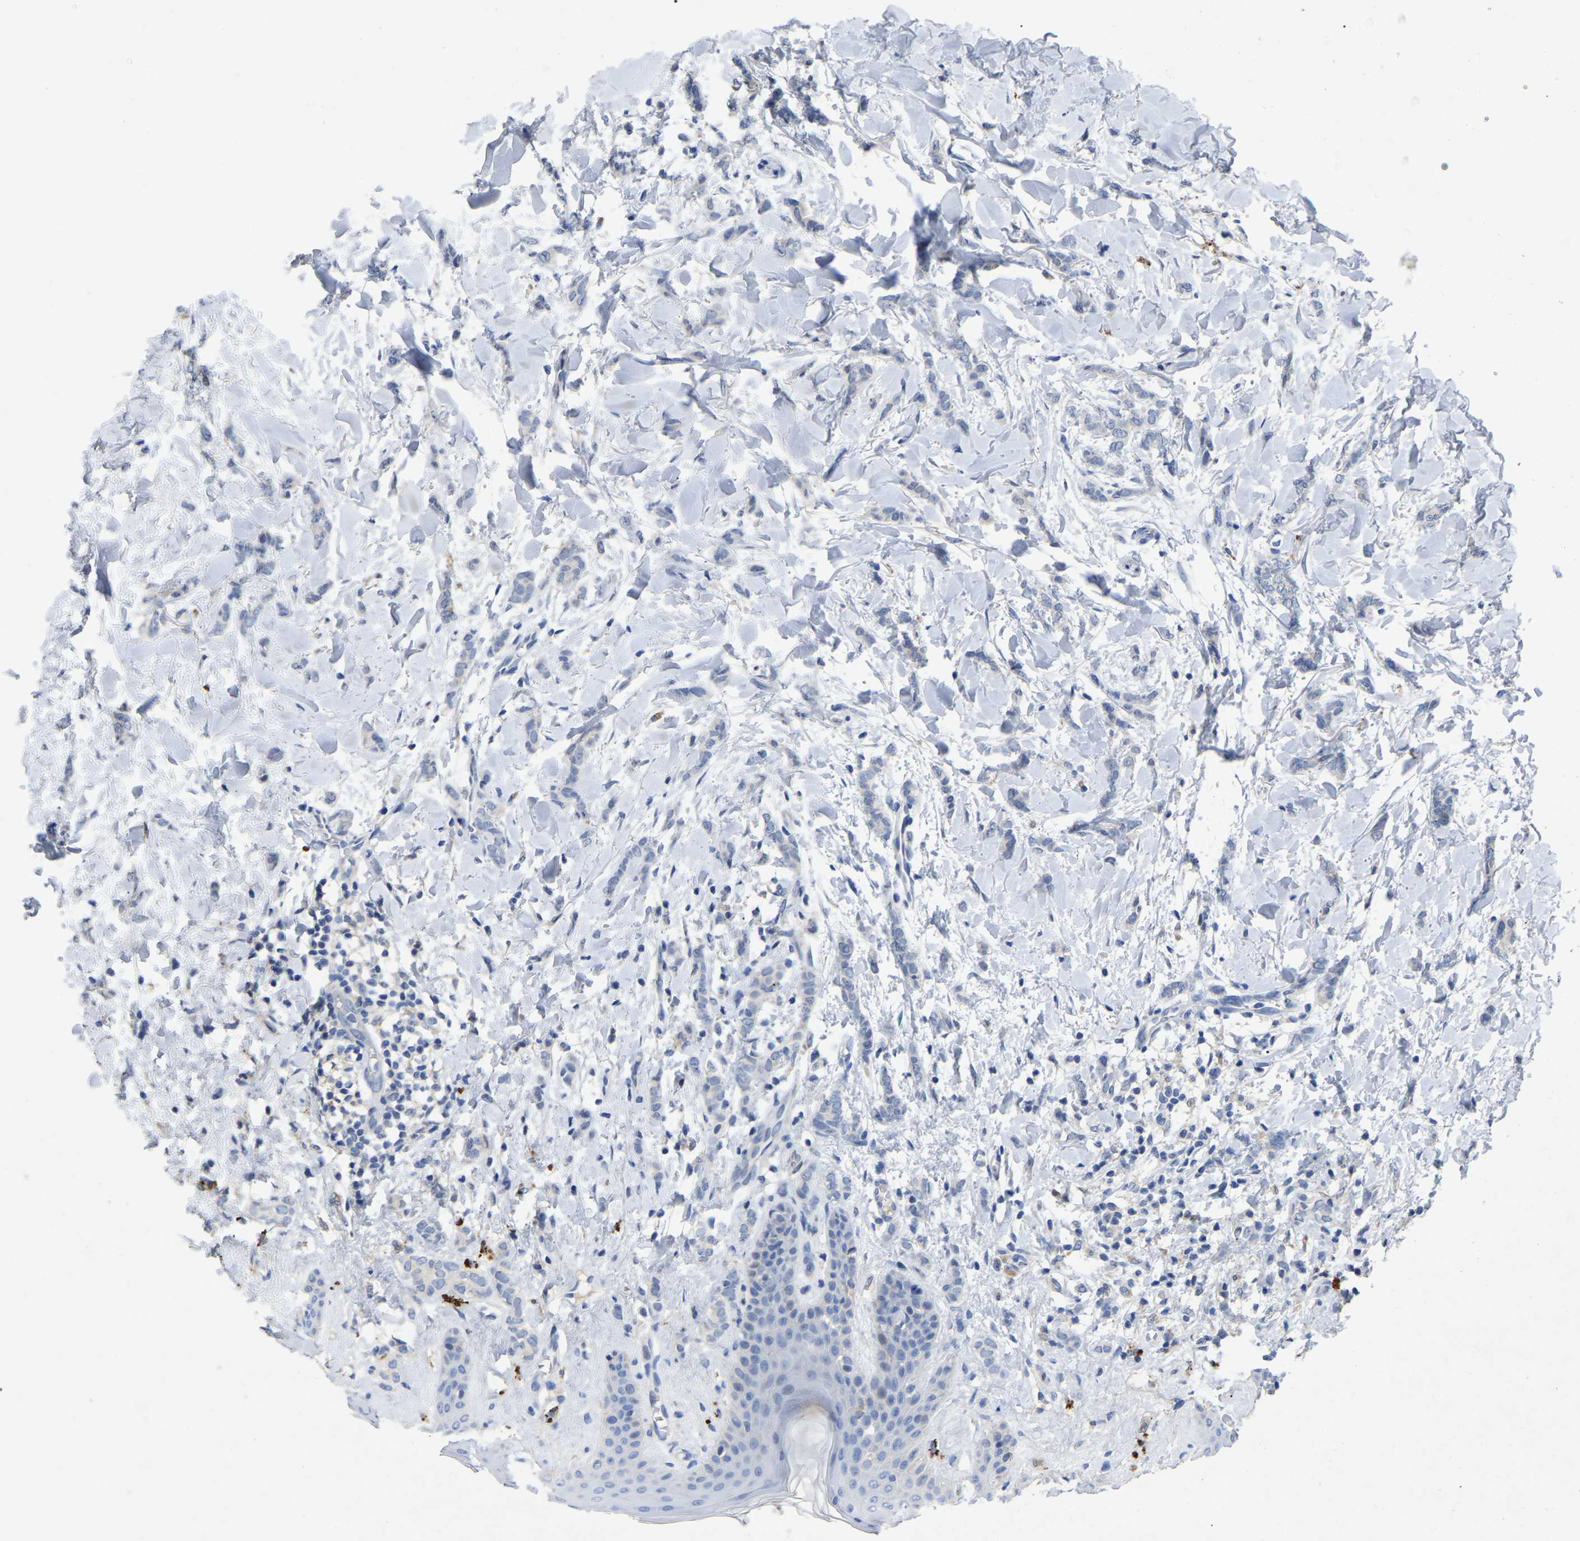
{"staining": {"intensity": "negative", "quantity": "none", "location": "none"}, "tissue": "breast cancer", "cell_type": "Tumor cells", "image_type": "cancer", "snomed": [{"axis": "morphology", "description": "Lobular carcinoma"}, {"axis": "topography", "description": "Skin"}, {"axis": "topography", "description": "Breast"}], "caption": "The immunohistochemistry (IHC) photomicrograph has no significant staining in tumor cells of breast cancer (lobular carcinoma) tissue.", "gene": "SMPD2", "patient": {"sex": "female", "age": 46}}